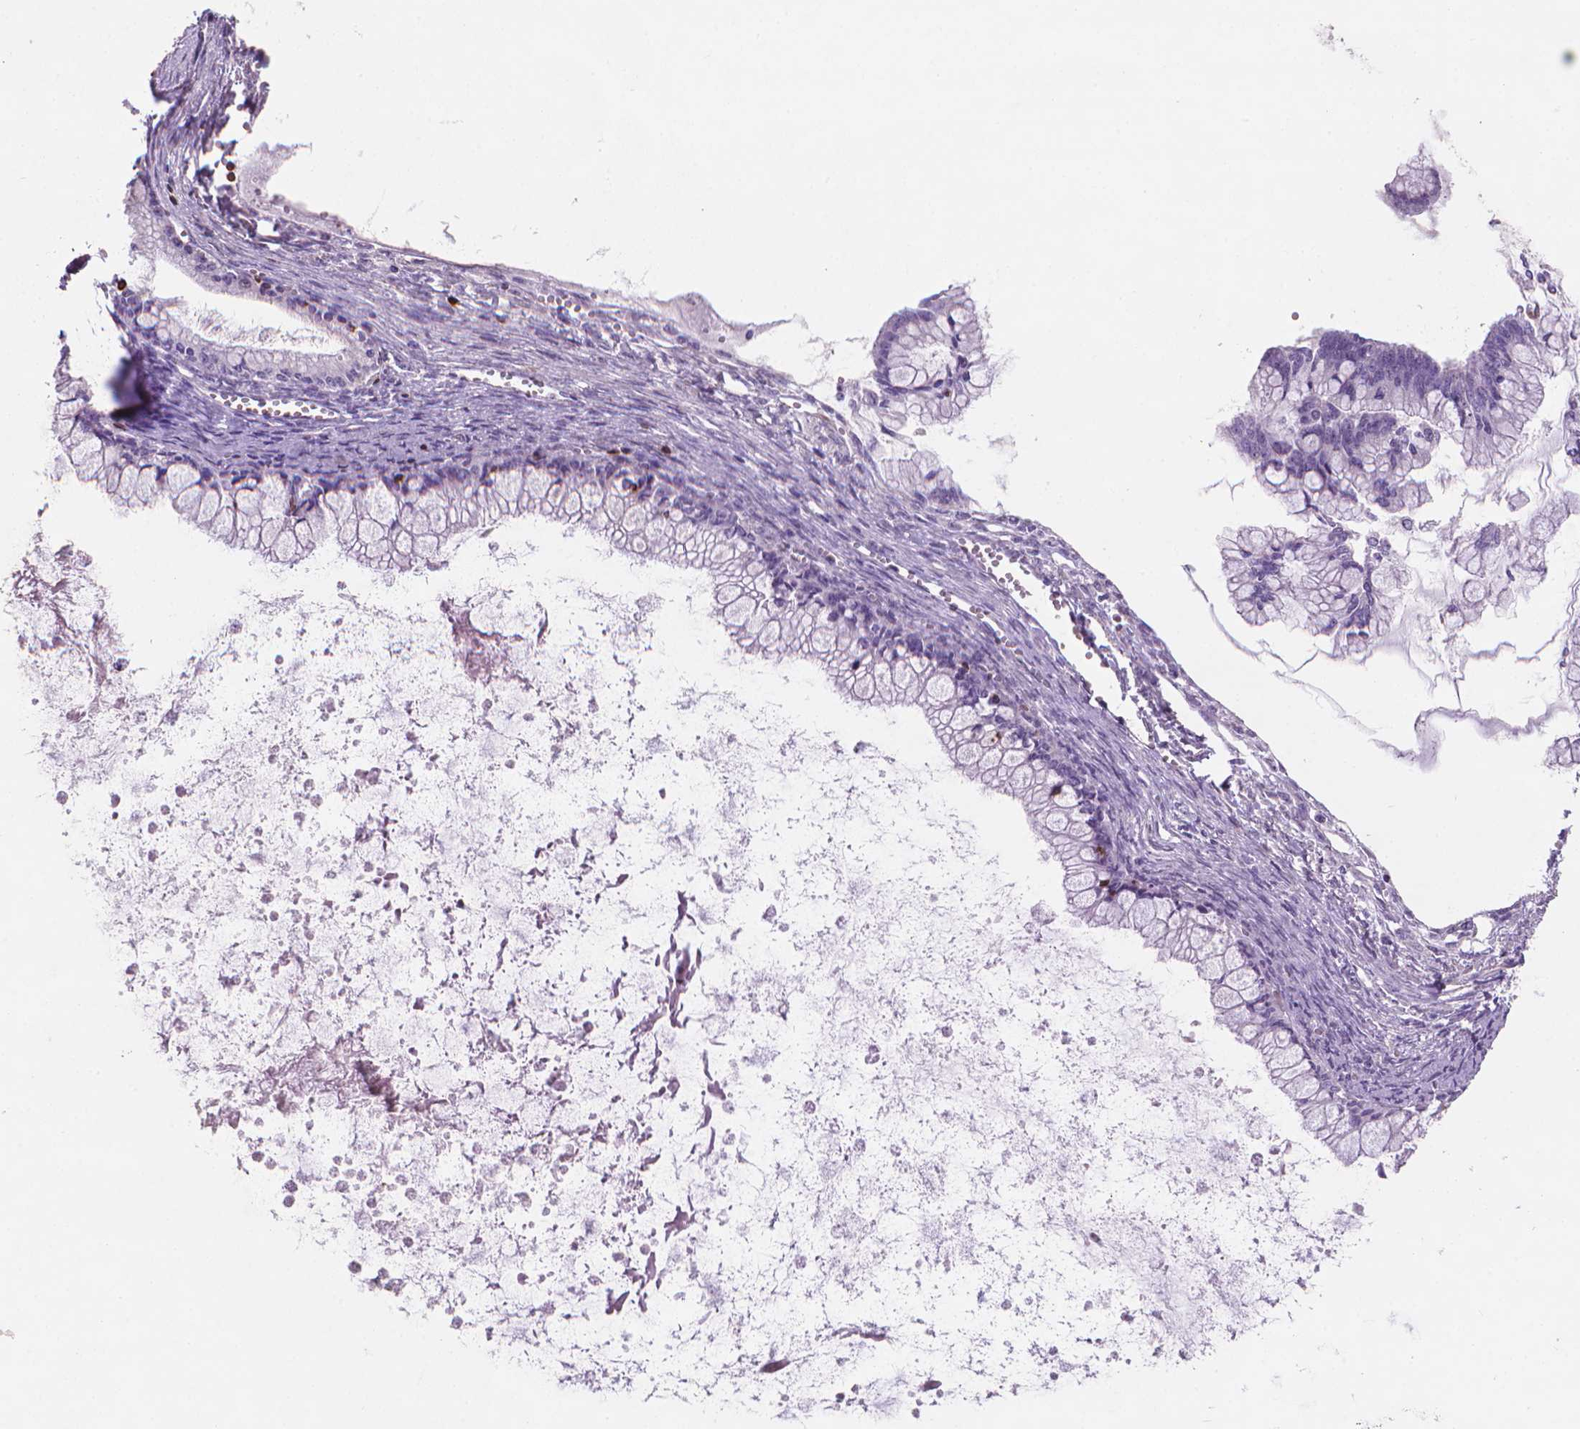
{"staining": {"intensity": "negative", "quantity": "none", "location": "none"}, "tissue": "ovarian cancer", "cell_type": "Tumor cells", "image_type": "cancer", "snomed": [{"axis": "morphology", "description": "Cystadenocarcinoma, mucinous, NOS"}, {"axis": "topography", "description": "Ovary"}], "caption": "IHC of human ovarian cancer (mucinous cystadenocarcinoma) demonstrates no staining in tumor cells.", "gene": "BCL2", "patient": {"sex": "female", "age": 67}}